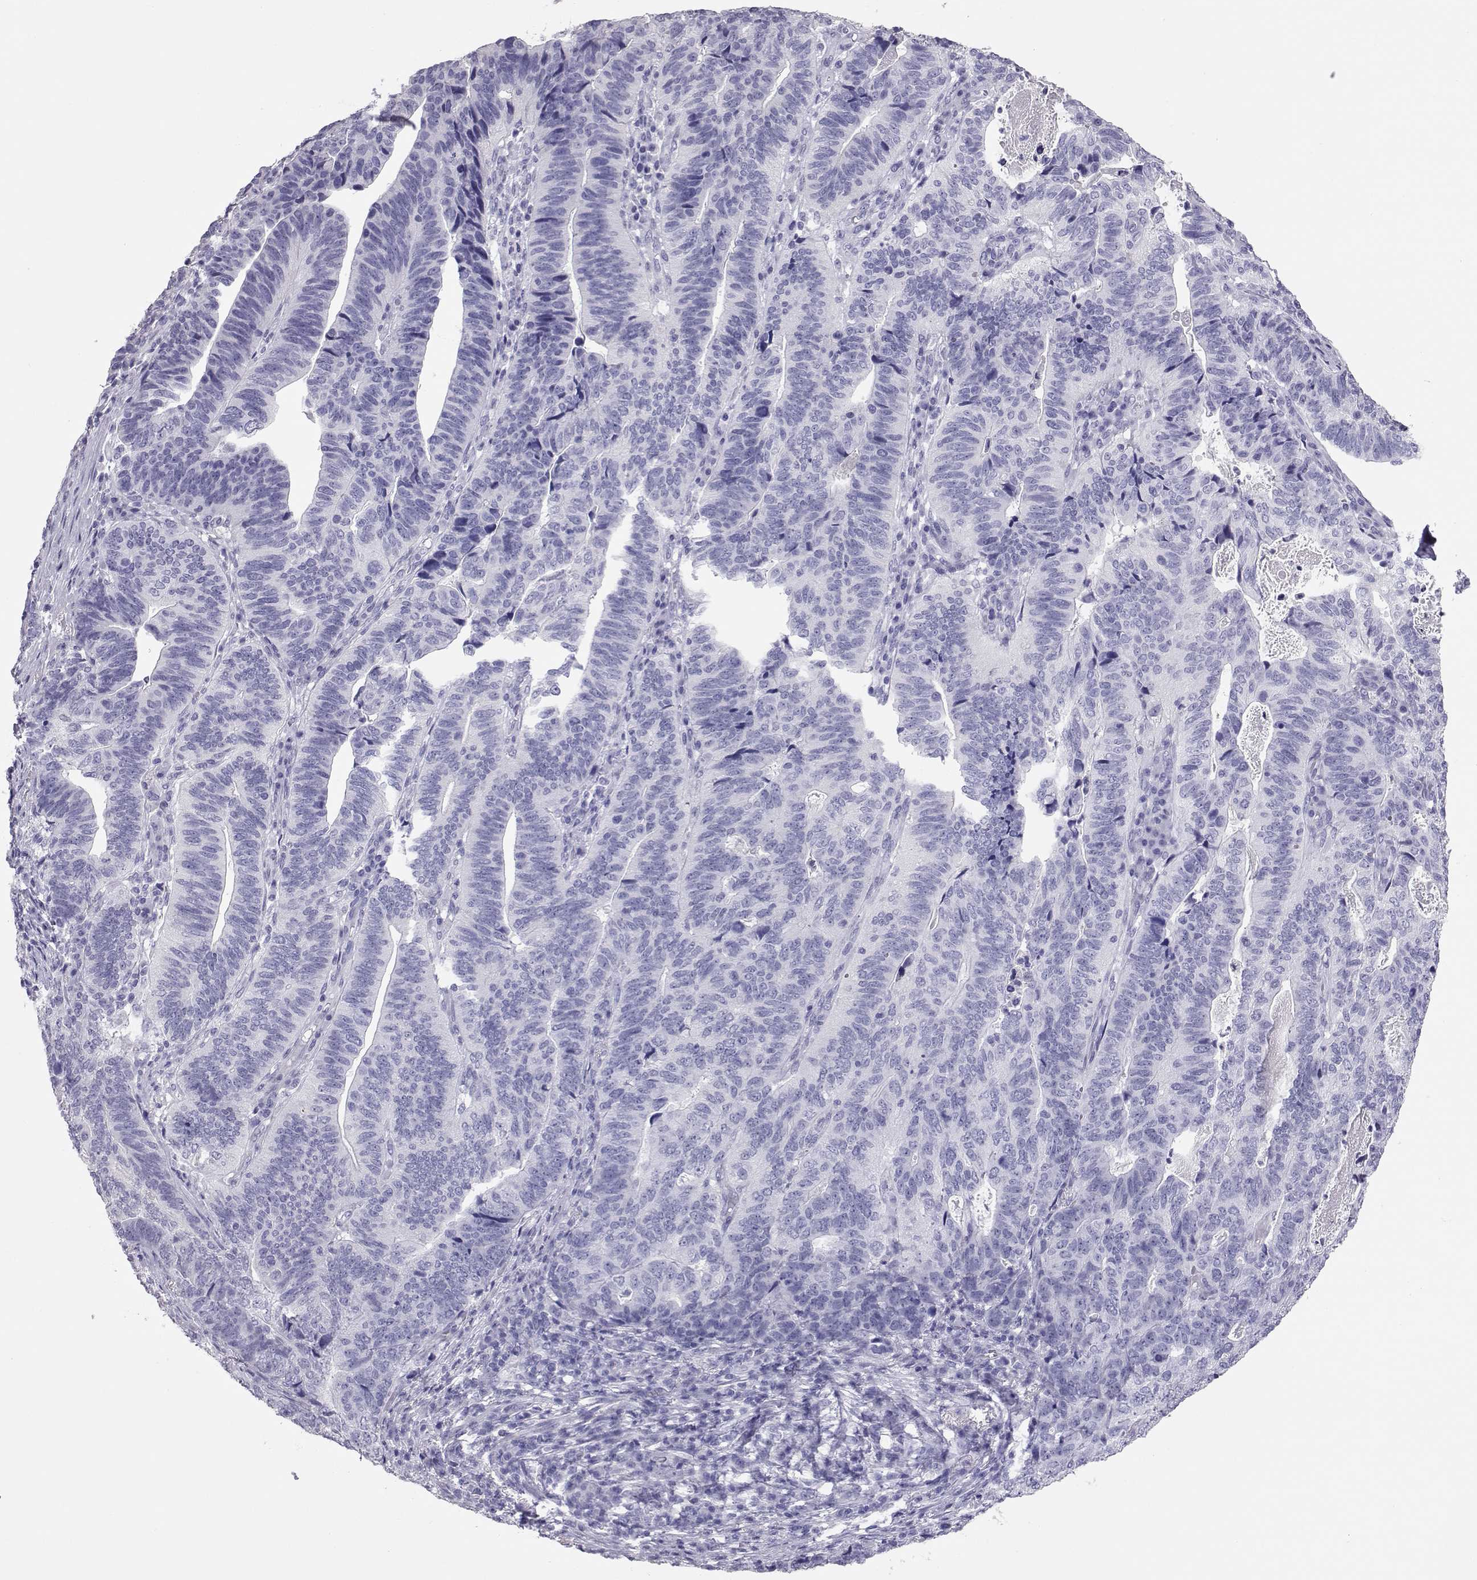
{"staining": {"intensity": "negative", "quantity": "none", "location": "none"}, "tissue": "stomach cancer", "cell_type": "Tumor cells", "image_type": "cancer", "snomed": [{"axis": "morphology", "description": "Adenocarcinoma, NOS"}, {"axis": "topography", "description": "Stomach, upper"}], "caption": "Immunohistochemical staining of adenocarcinoma (stomach) displays no significant expression in tumor cells.", "gene": "PMCH", "patient": {"sex": "female", "age": 67}}